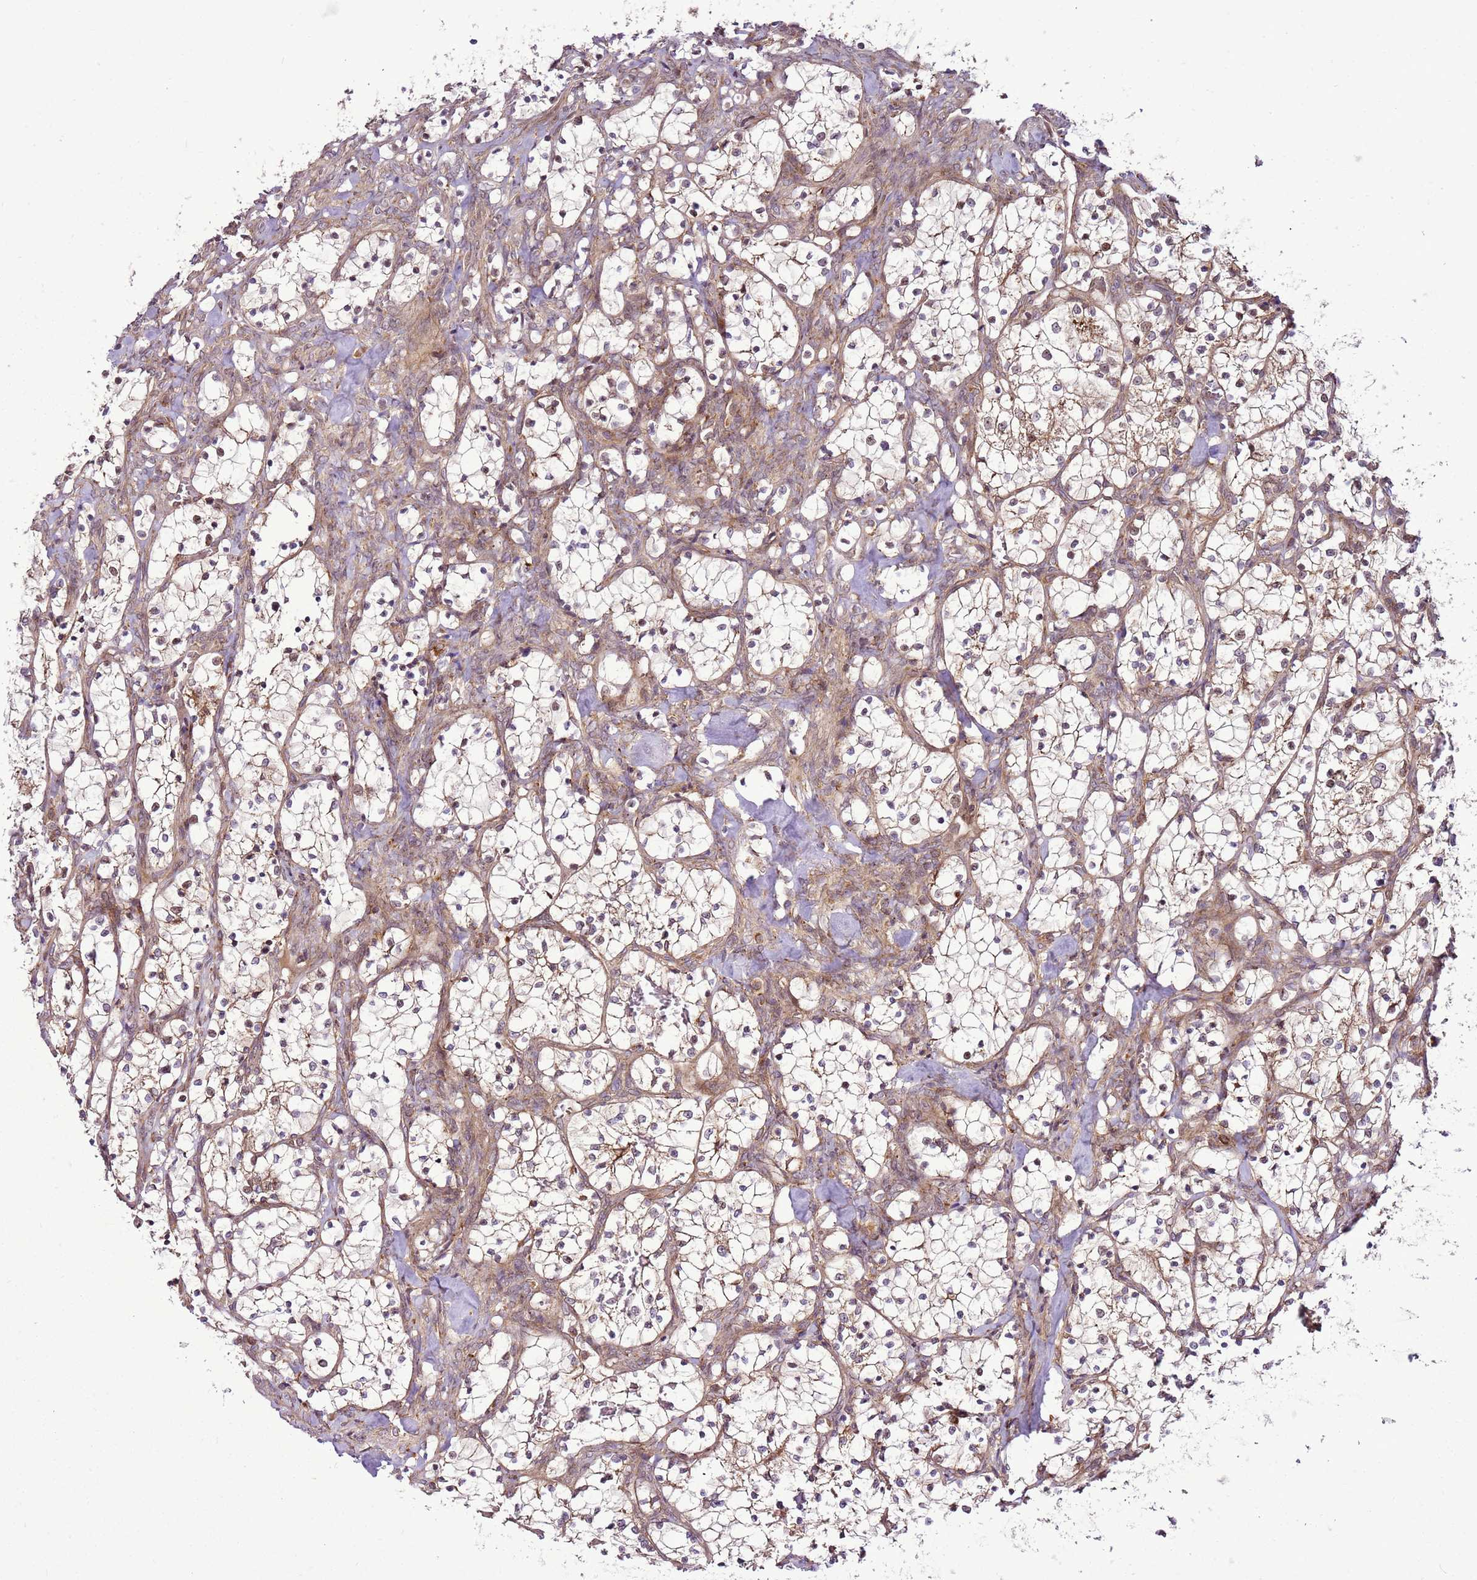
{"staining": {"intensity": "weak", "quantity": ">75%", "location": "cytoplasmic/membranous,nuclear"}, "tissue": "renal cancer", "cell_type": "Tumor cells", "image_type": "cancer", "snomed": [{"axis": "morphology", "description": "Adenocarcinoma, NOS"}, {"axis": "topography", "description": "Kidney"}], "caption": "Immunohistochemistry image of neoplastic tissue: renal cancer (adenocarcinoma) stained using immunohistochemistry demonstrates low levels of weak protein expression localized specifically in the cytoplasmic/membranous and nuclear of tumor cells, appearing as a cytoplasmic/membranous and nuclear brown color.", "gene": "RASA3", "patient": {"sex": "female", "age": 69}}